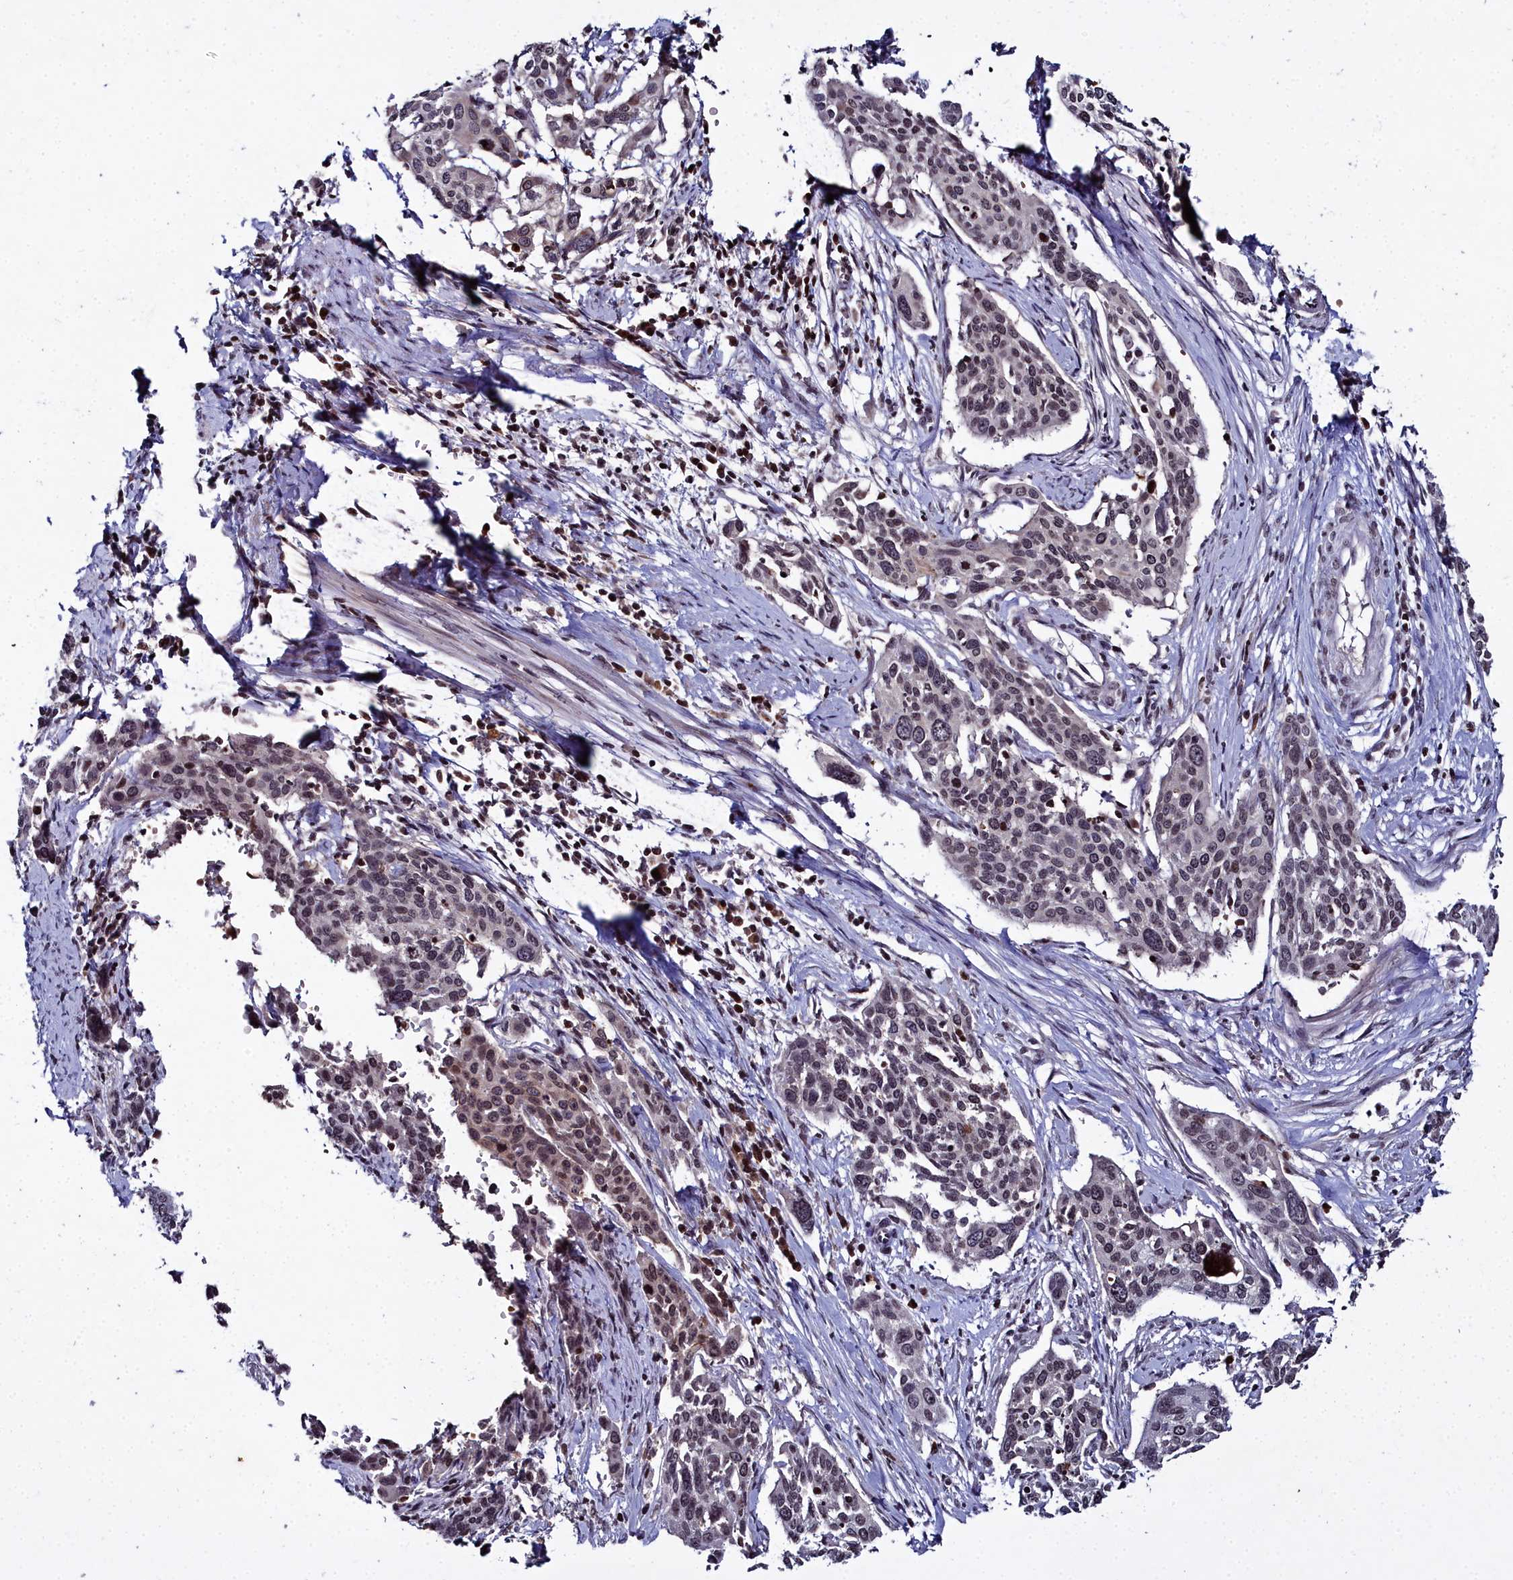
{"staining": {"intensity": "negative", "quantity": "none", "location": "none"}, "tissue": "cervical cancer", "cell_type": "Tumor cells", "image_type": "cancer", "snomed": [{"axis": "morphology", "description": "Squamous cell carcinoma, NOS"}, {"axis": "topography", "description": "Cervix"}], "caption": "IHC histopathology image of cervical cancer stained for a protein (brown), which demonstrates no expression in tumor cells. (Stains: DAB (3,3'-diaminobenzidine) immunohistochemistry with hematoxylin counter stain, Microscopy: brightfield microscopy at high magnification).", "gene": "FZD4", "patient": {"sex": "female", "age": 44}}